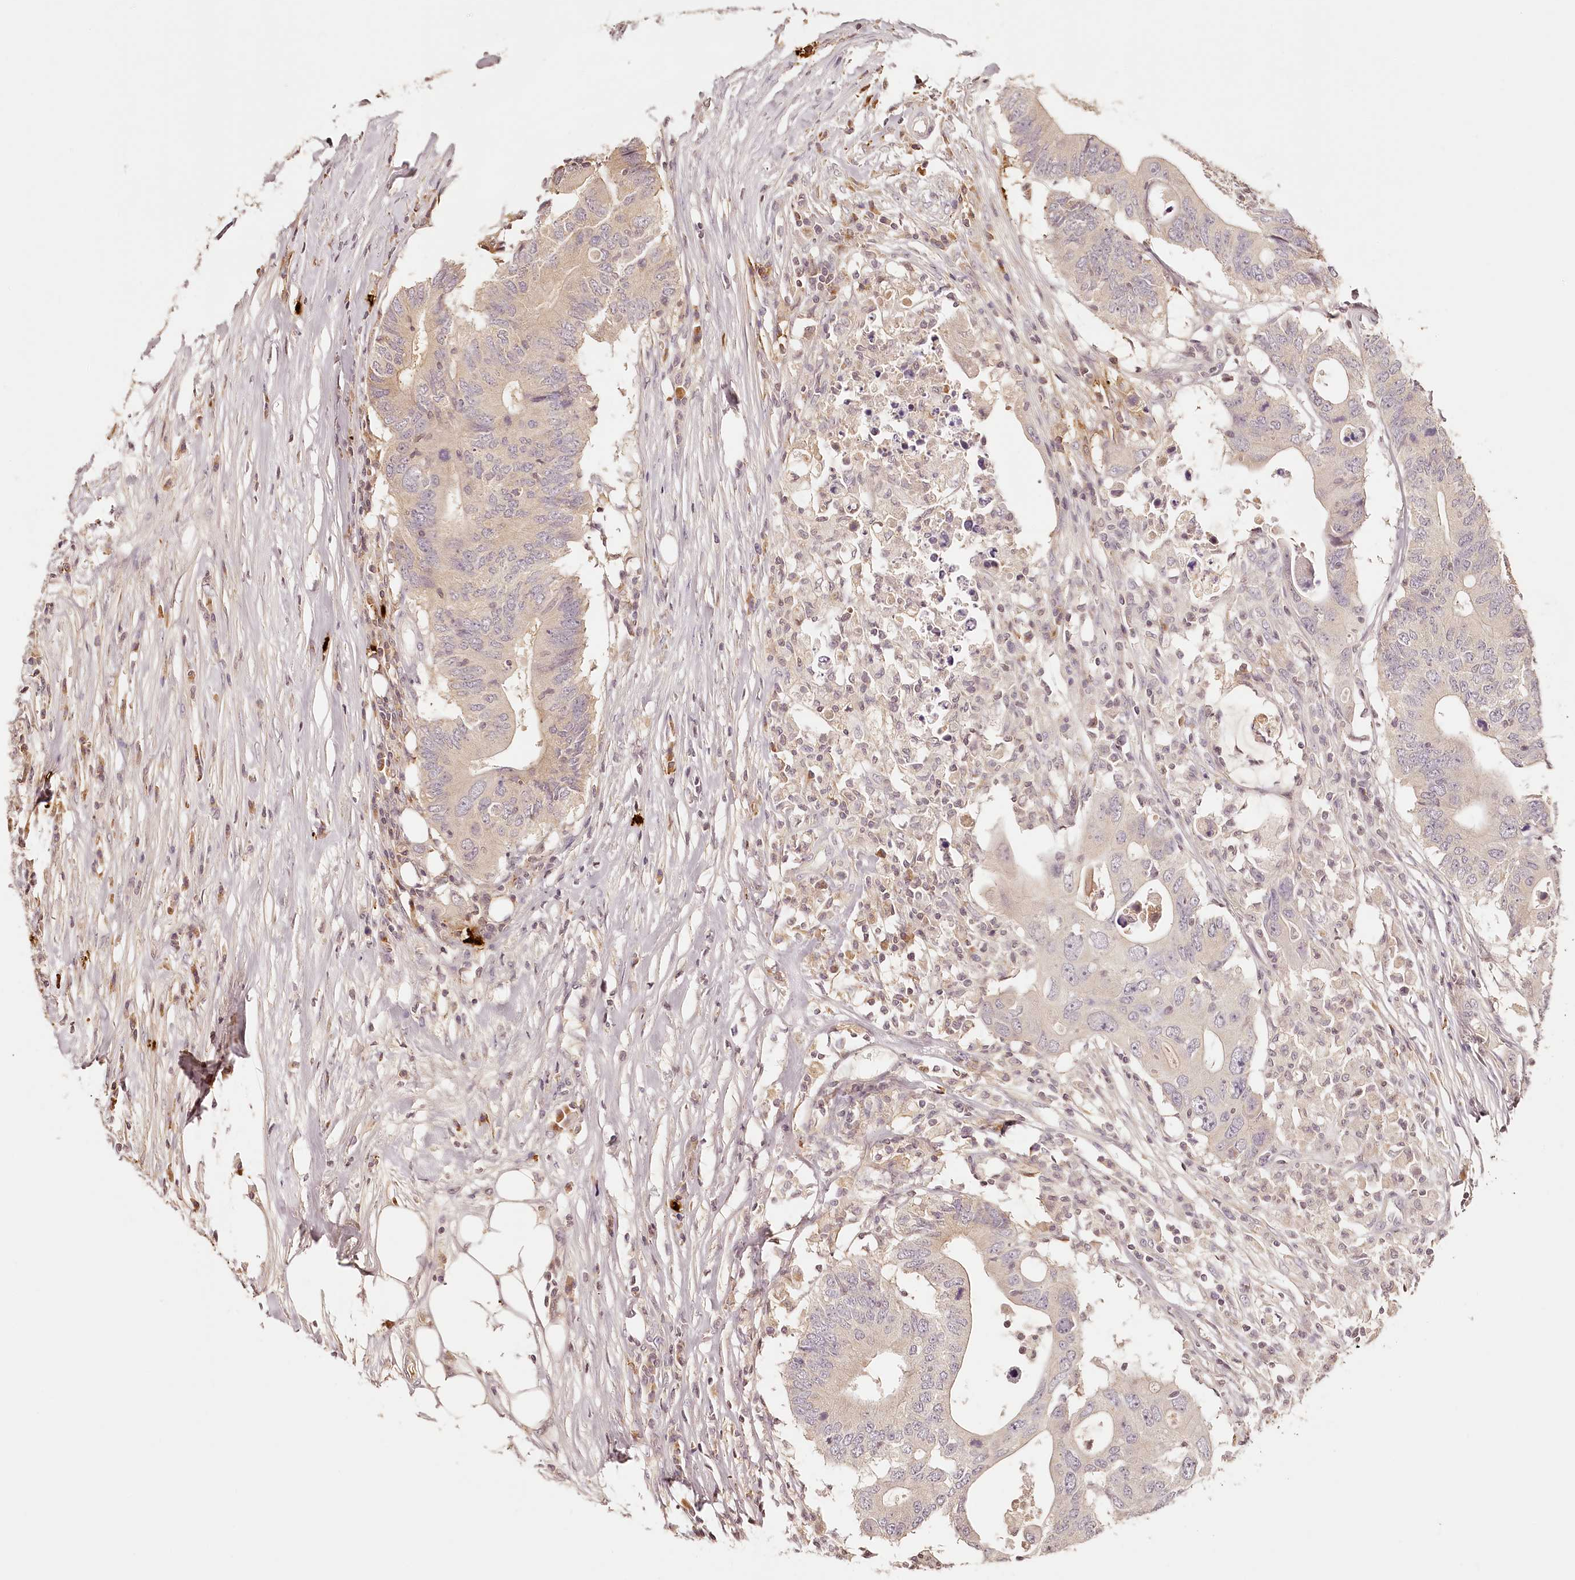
{"staining": {"intensity": "weak", "quantity": "<25%", "location": "cytoplasmic/membranous"}, "tissue": "colorectal cancer", "cell_type": "Tumor cells", "image_type": "cancer", "snomed": [{"axis": "morphology", "description": "Adenocarcinoma, NOS"}, {"axis": "topography", "description": "Colon"}], "caption": "Colorectal cancer stained for a protein using immunohistochemistry shows no staining tumor cells.", "gene": "SYNGR1", "patient": {"sex": "male", "age": 71}}